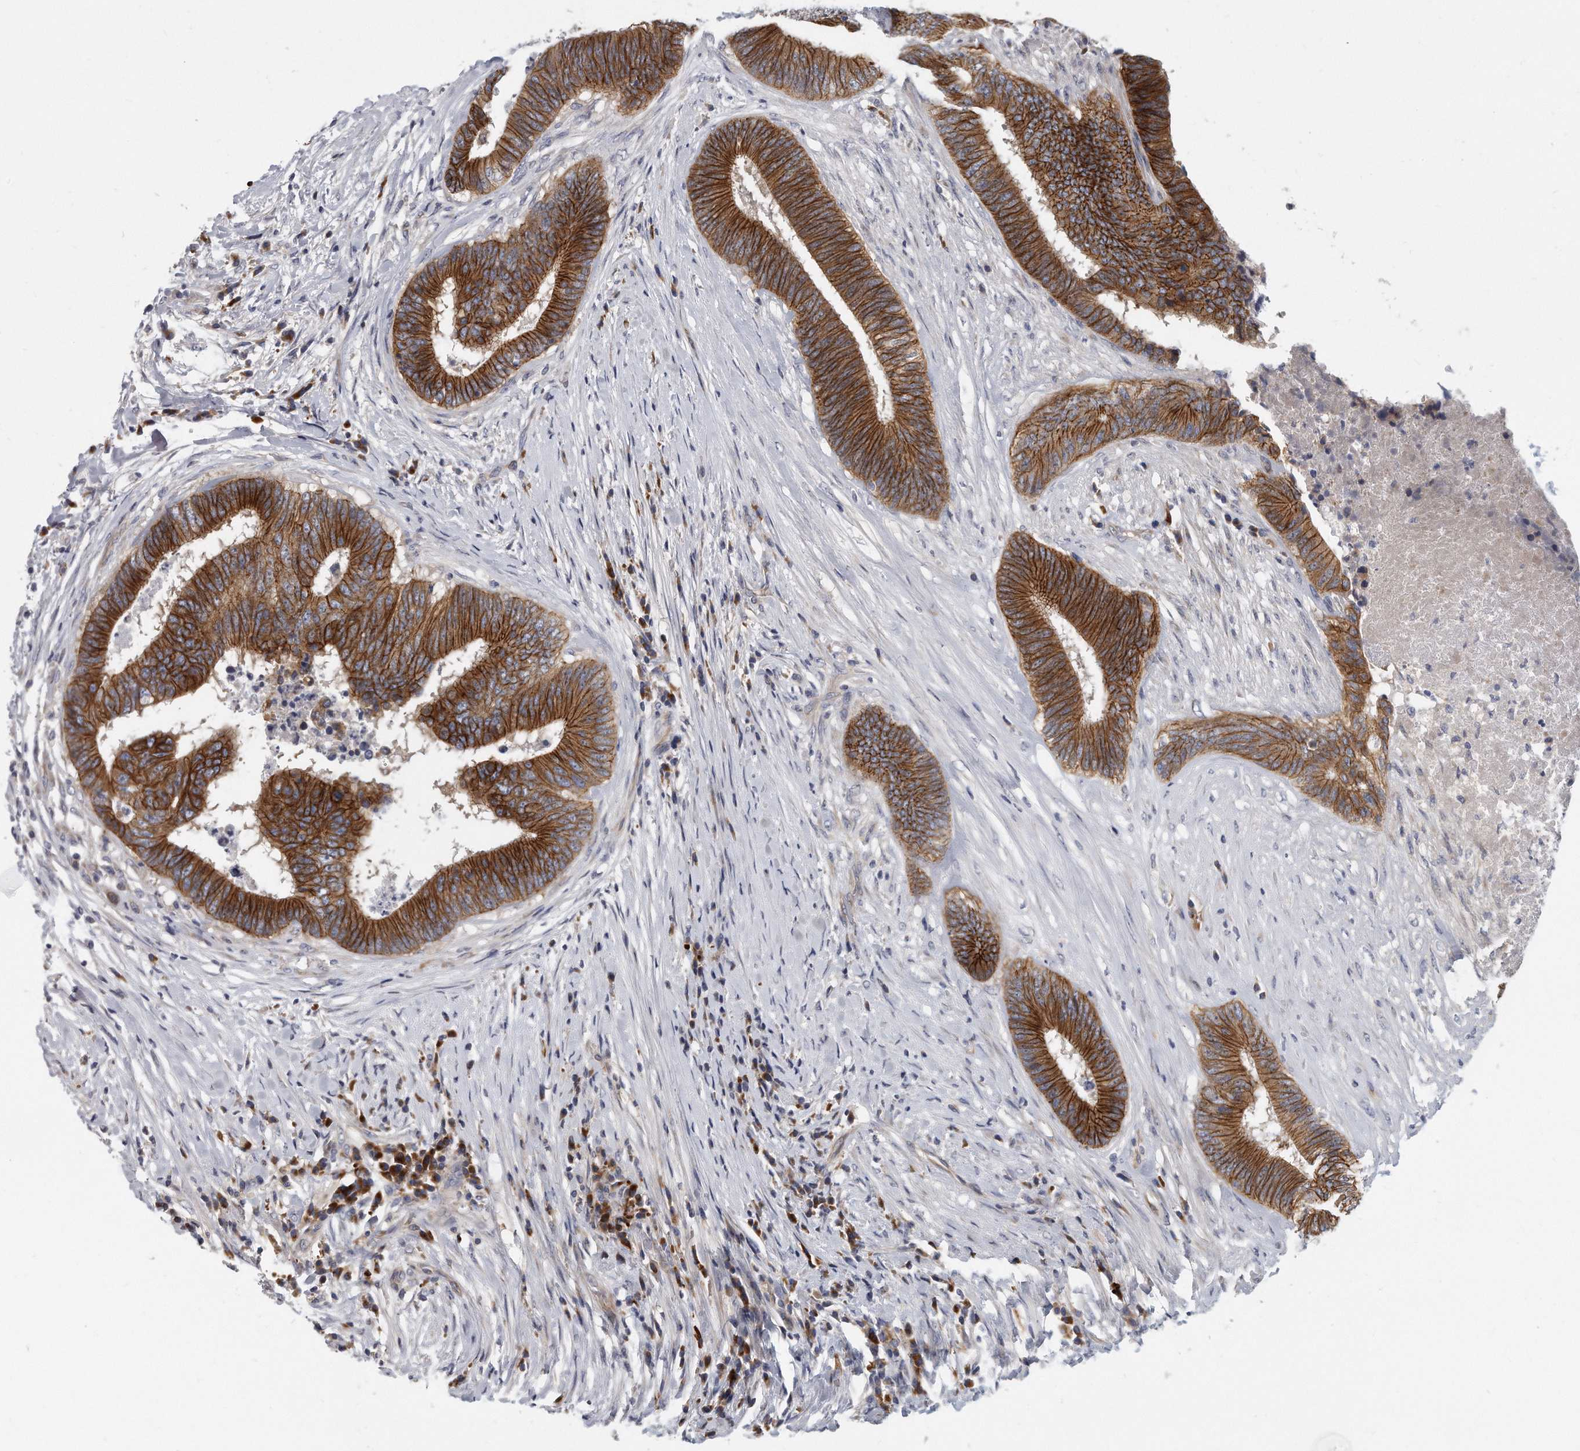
{"staining": {"intensity": "strong", "quantity": ">75%", "location": "cytoplasmic/membranous"}, "tissue": "colorectal cancer", "cell_type": "Tumor cells", "image_type": "cancer", "snomed": [{"axis": "morphology", "description": "Adenocarcinoma, NOS"}, {"axis": "topography", "description": "Rectum"}], "caption": "This micrograph displays IHC staining of colorectal cancer, with high strong cytoplasmic/membranous expression in approximately >75% of tumor cells.", "gene": "PLEKHA6", "patient": {"sex": "male", "age": 72}}